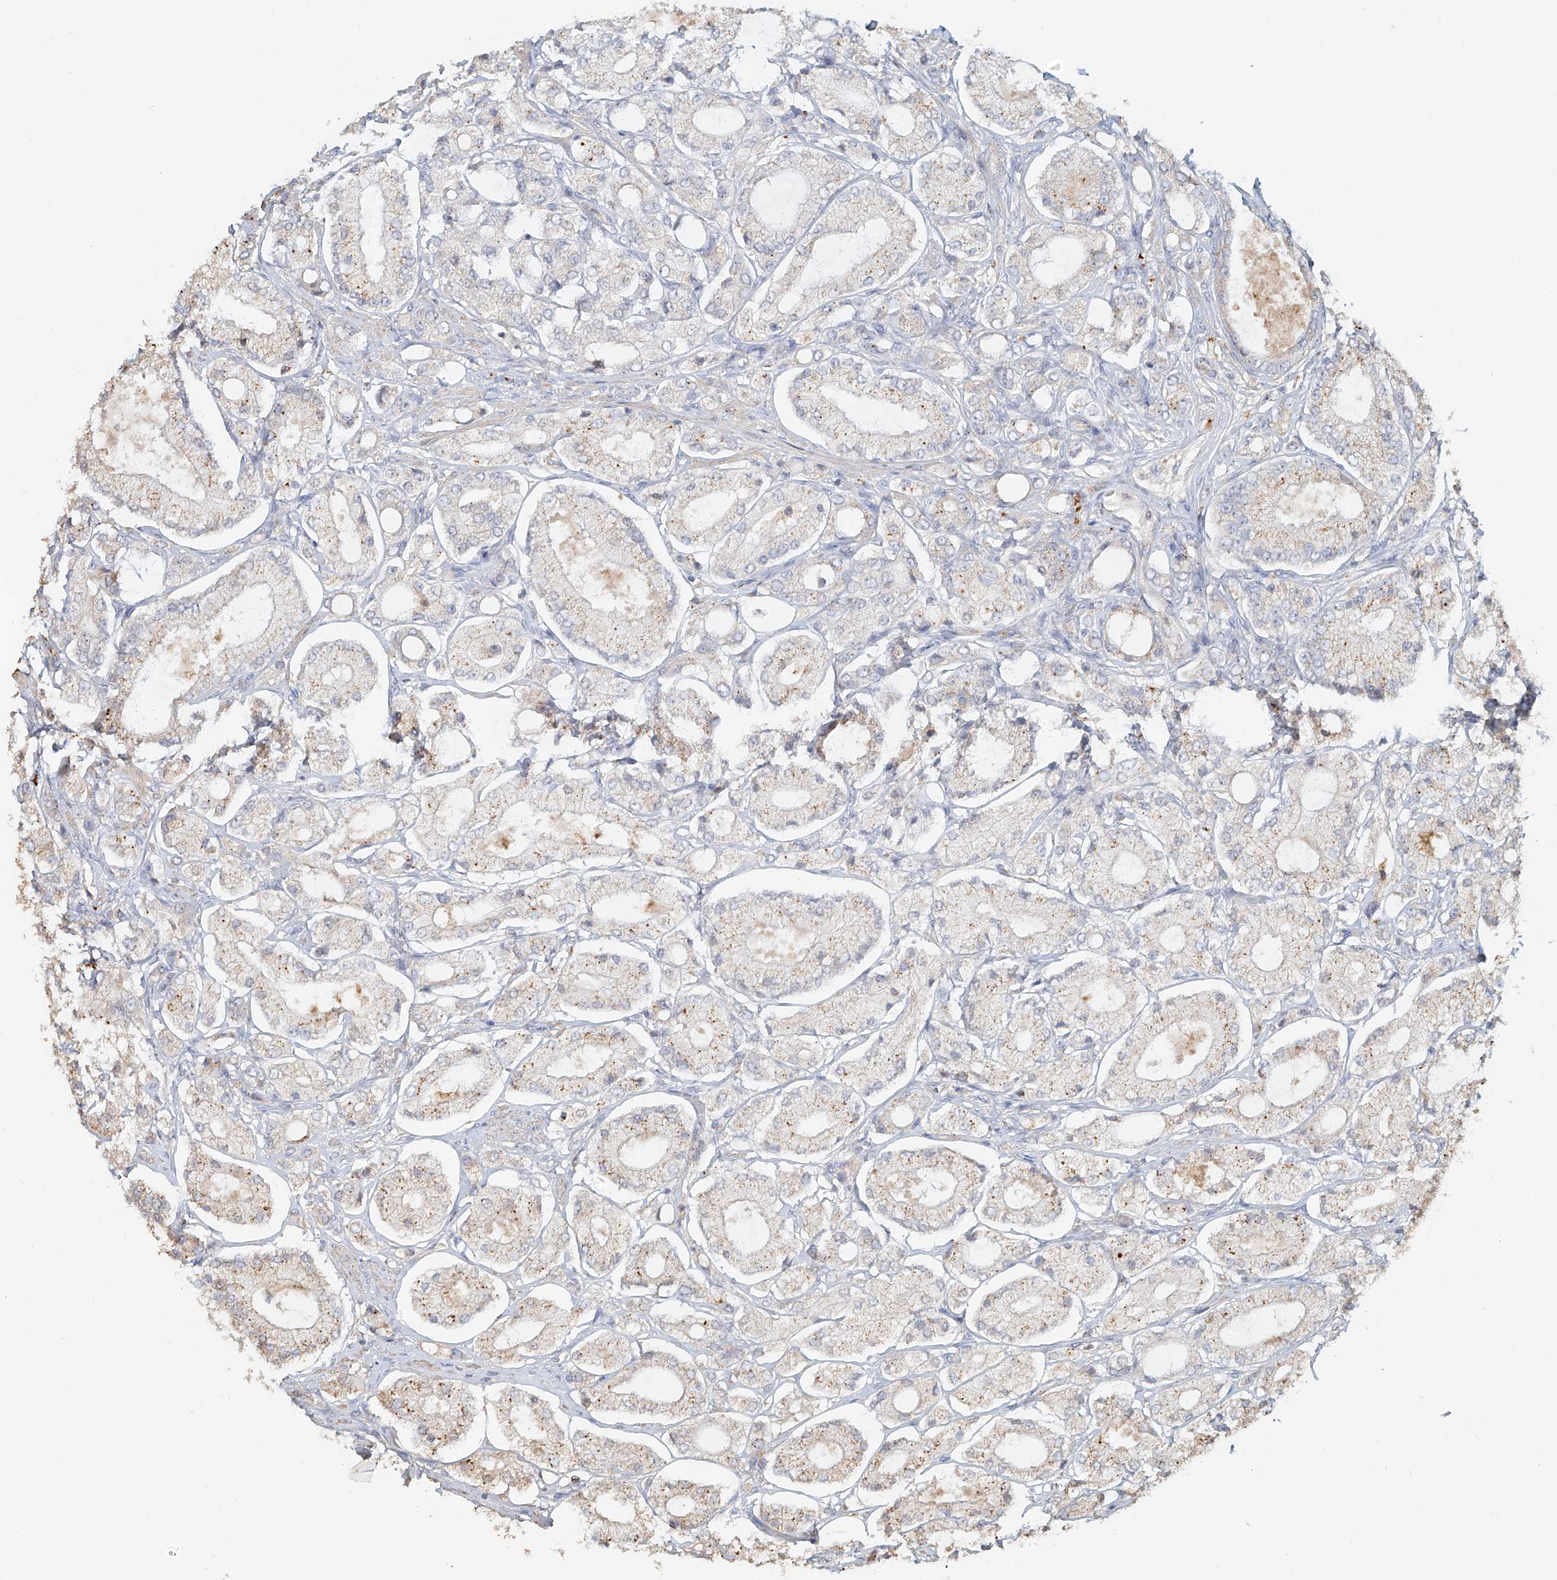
{"staining": {"intensity": "negative", "quantity": "none", "location": "none"}, "tissue": "prostate cancer", "cell_type": "Tumor cells", "image_type": "cancer", "snomed": [{"axis": "morphology", "description": "Adenocarcinoma, High grade"}, {"axis": "topography", "description": "Prostate"}], "caption": "An immunohistochemistry photomicrograph of prostate cancer is shown. There is no staining in tumor cells of prostate cancer.", "gene": "NPHS1", "patient": {"sex": "male", "age": 65}}